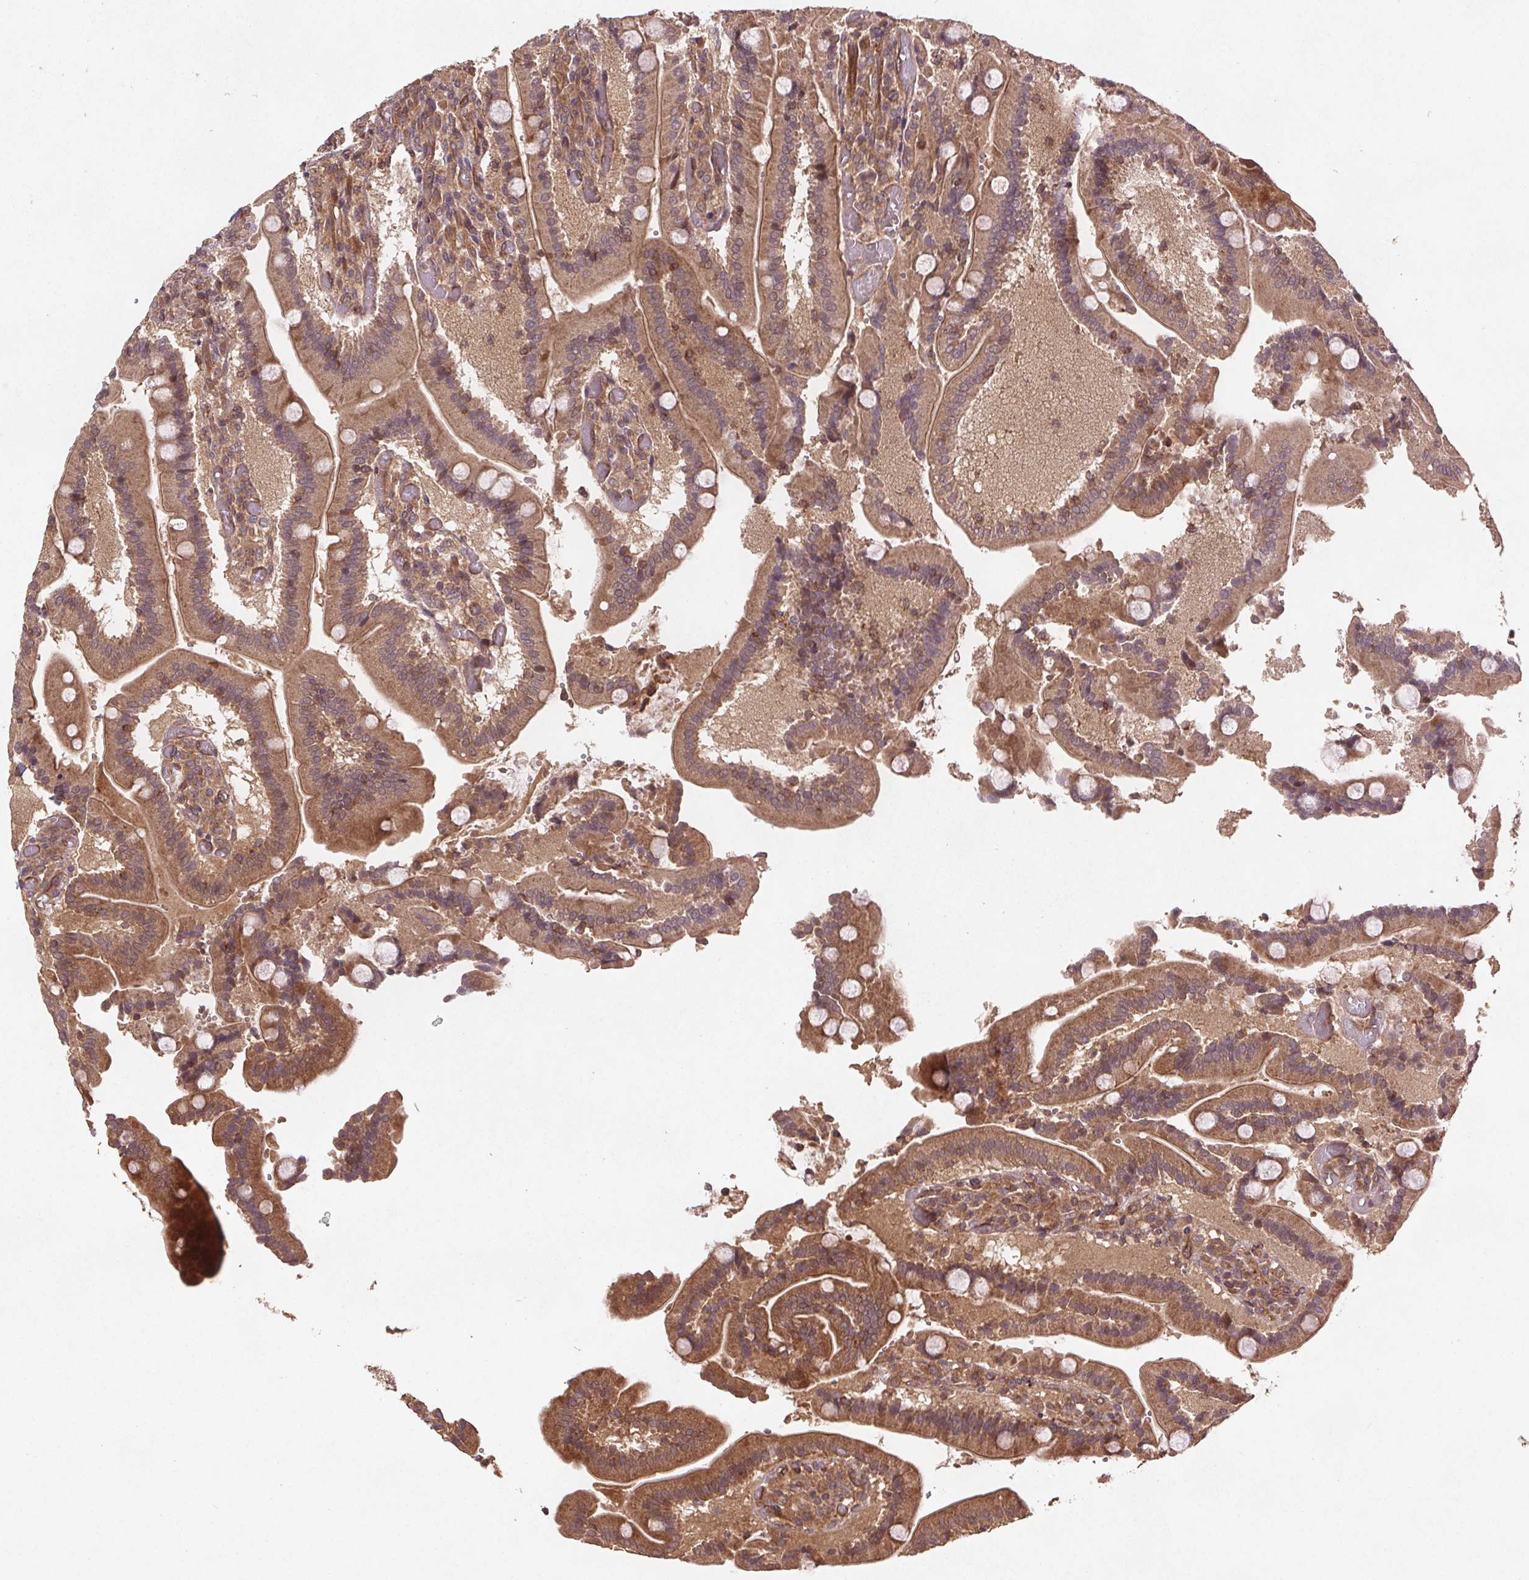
{"staining": {"intensity": "moderate", "quantity": ">75%", "location": "cytoplasmic/membranous"}, "tissue": "duodenum", "cell_type": "Glandular cells", "image_type": "normal", "snomed": [{"axis": "morphology", "description": "Normal tissue, NOS"}, {"axis": "topography", "description": "Duodenum"}], "caption": "Immunohistochemistry (IHC) micrograph of unremarkable duodenum: human duodenum stained using immunohistochemistry displays medium levels of moderate protein expression localized specifically in the cytoplasmic/membranous of glandular cells, appearing as a cytoplasmic/membranous brown color.", "gene": "SEC14L2", "patient": {"sex": "female", "age": 62}}